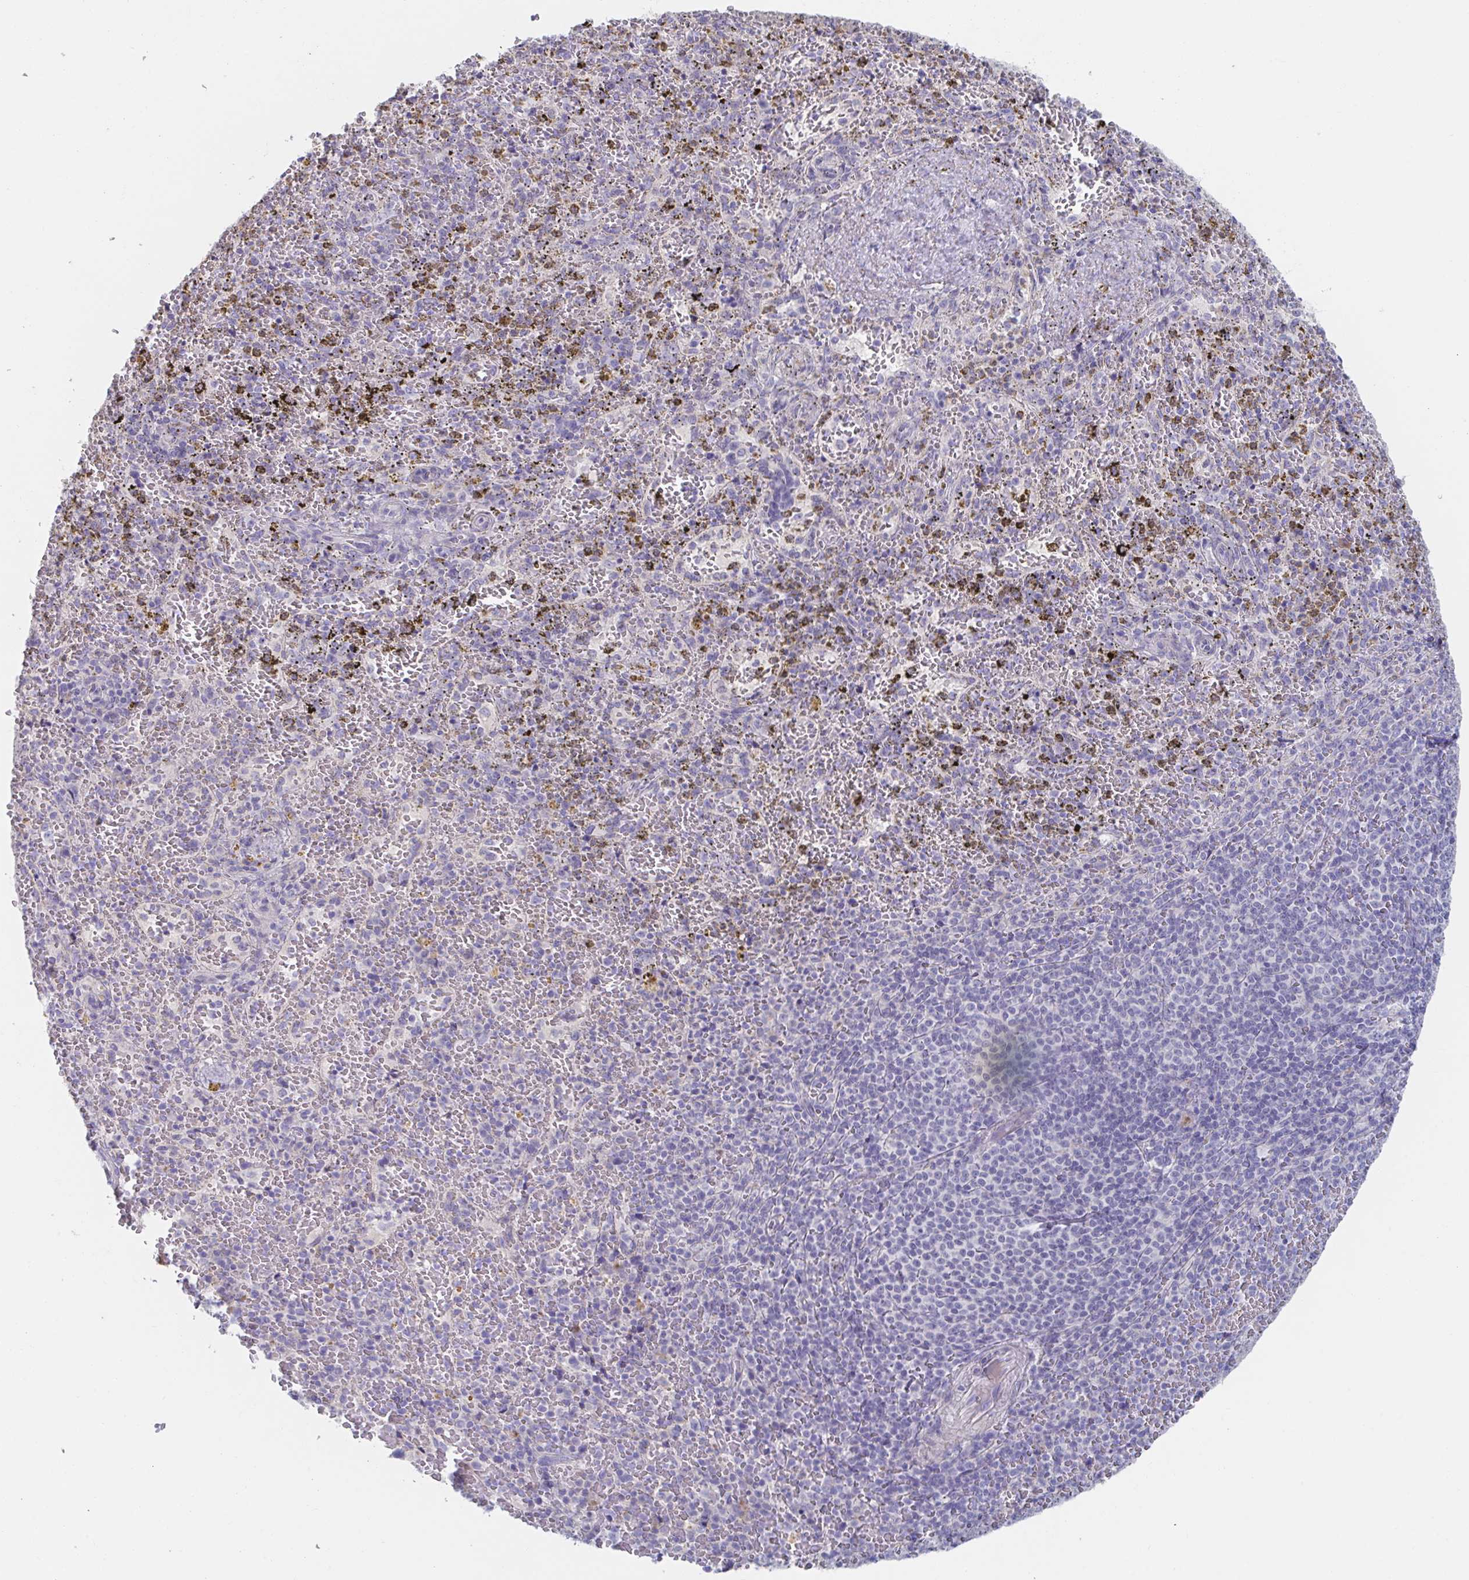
{"staining": {"intensity": "negative", "quantity": "none", "location": "none"}, "tissue": "spleen", "cell_type": "Cells in red pulp", "image_type": "normal", "snomed": [{"axis": "morphology", "description": "Normal tissue, NOS"}, {"axis": "topography", "description": "Spleen"}], "caption": "Micrograph shows no significant protein positivity in cells in red pulp of benign spleen. (DAB immunohistochemistry (IHC), high magnification).", "gene": "KCNK5", "patient": {"sex": "female", "age": 50}}